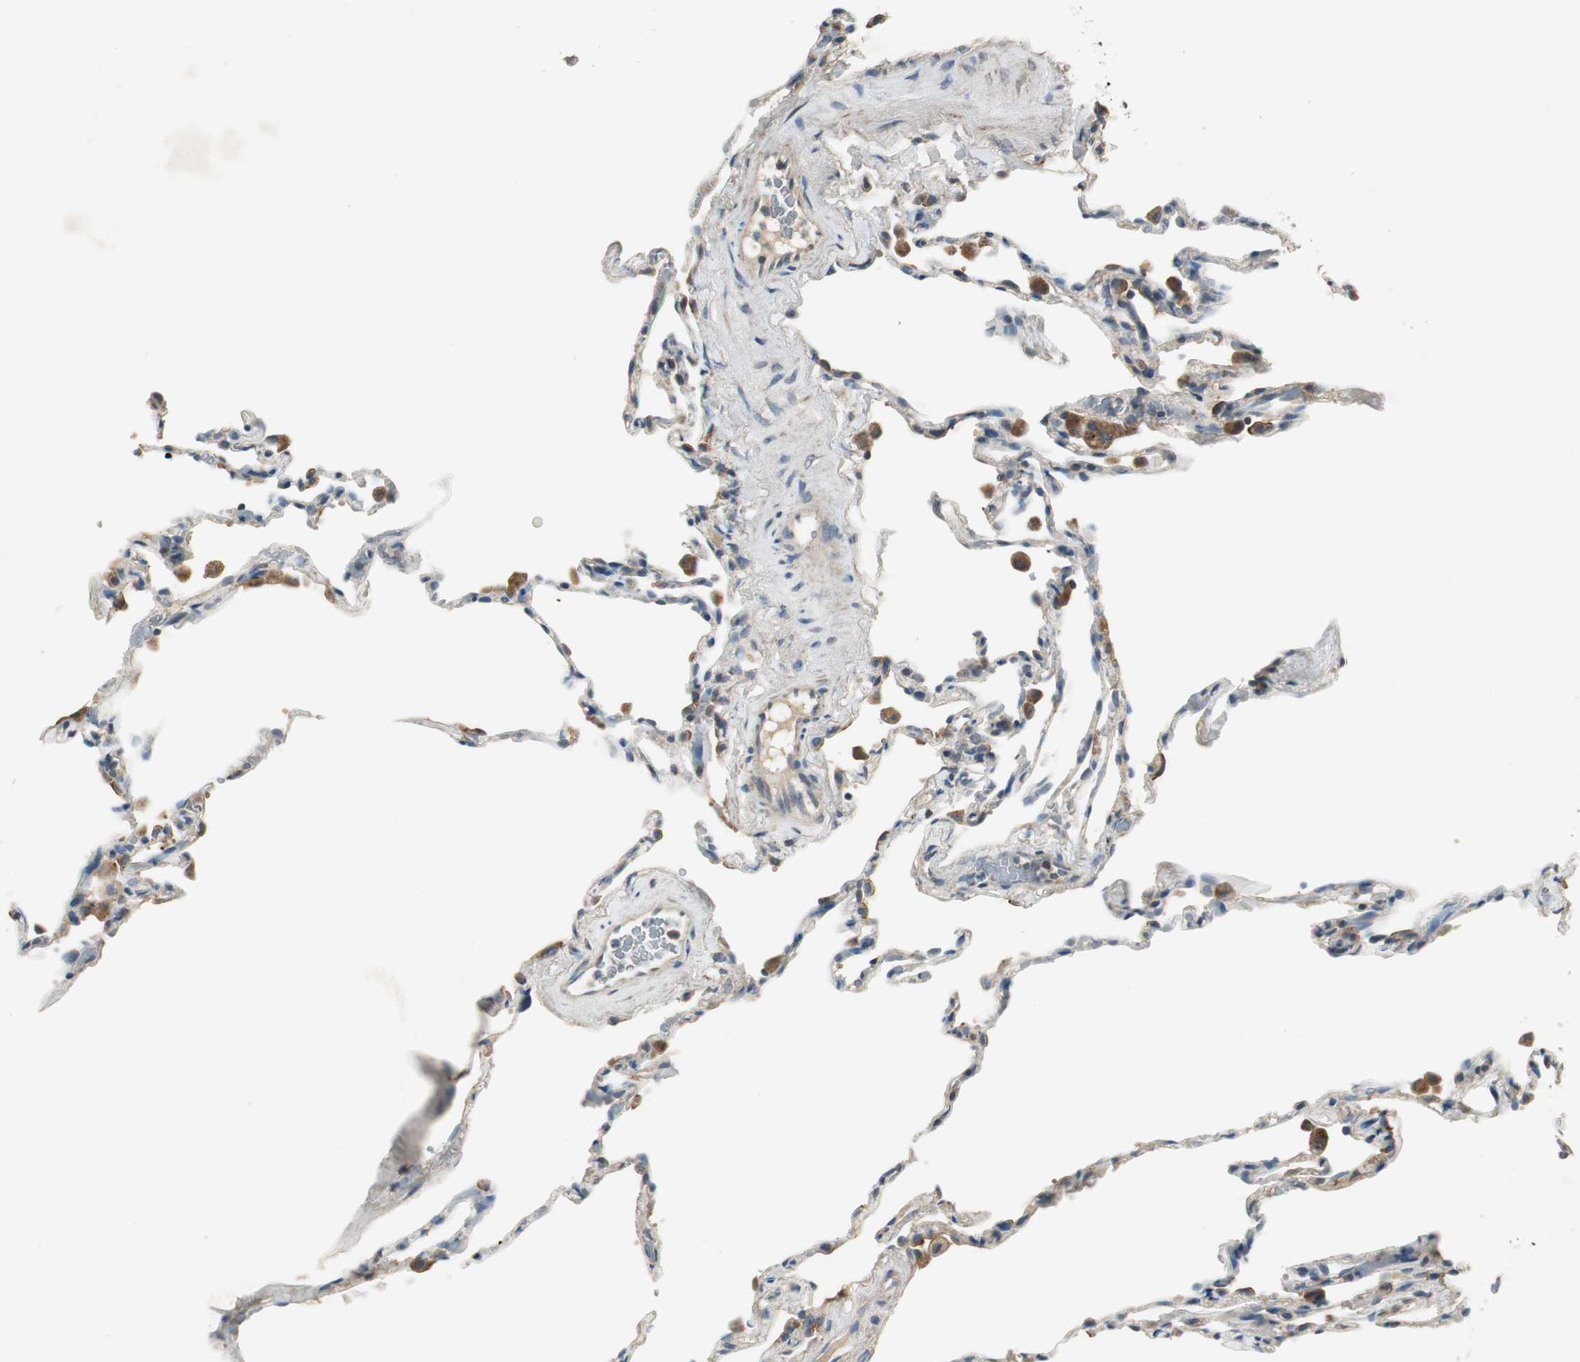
{"staining": {"intensity": "weak", "quantity": "25%-75%", "location": "cytoplasmic/membranous"}, "tissue": "lung", "cell_type": "Alveolar cells", "image_type": "normal", "snomed": [{"axis": "morphology", "description": "Normal tissue, NOS"}, {"axis": "topography", "description": "Lung"}], "caption": "Immunohistochemical staining of unremarkable lung exhibits weak cytoplasmic/membranous protein staining in approximately 25%-75% of alveolar cells.", "gene": "MSTO1", "patient": {"sex": "male", "age": 59}}